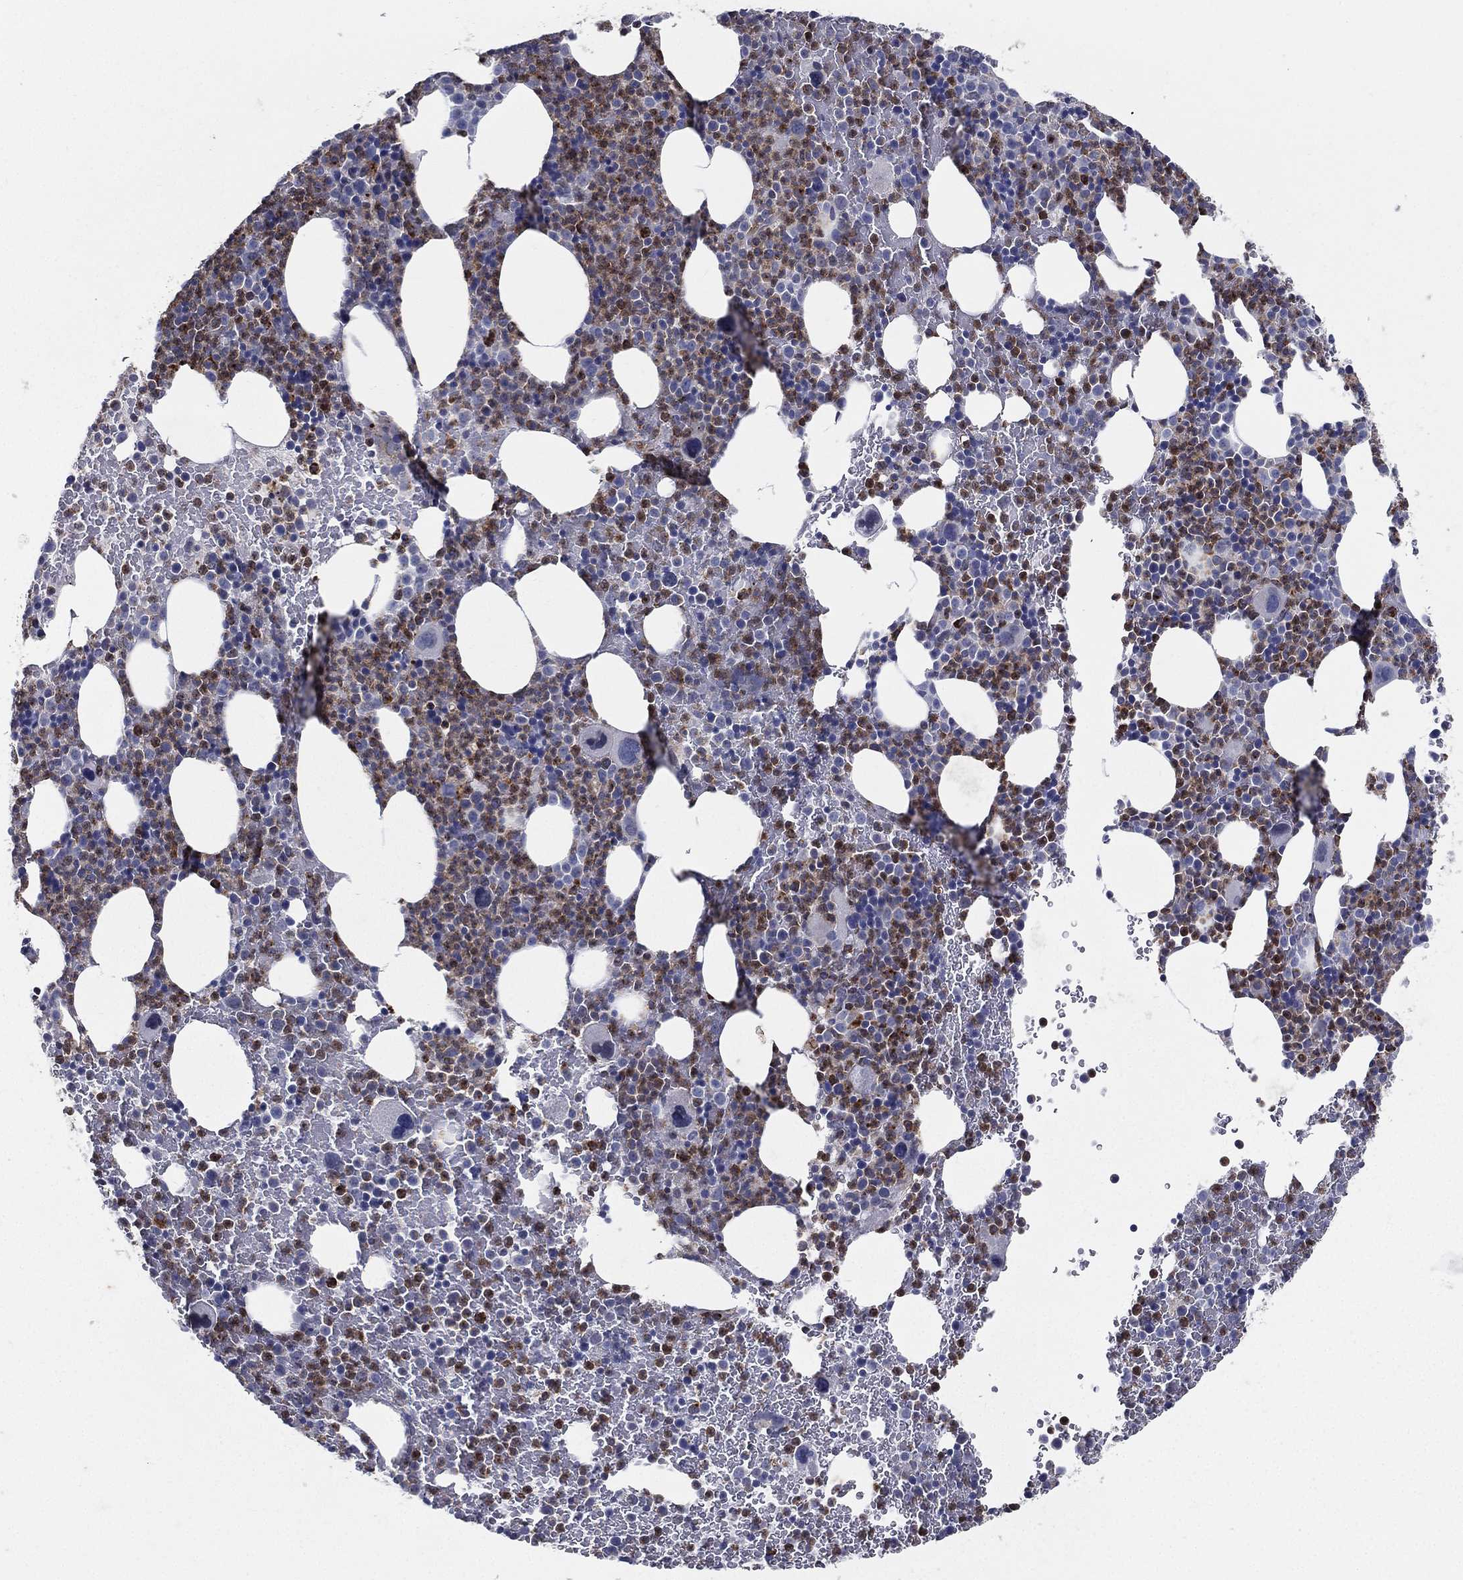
{"staining": {"intensity": "moderate", "quantity": "25%-75%", "location": "cytoplasmic/membranous,nuclear"}, "tissue": "bone marrow", "cell_type": "Hematopoietic cells", "image_type": "normal", "snomed": [{"axis": "morphology", "description": "Normal tissue, NOS"}, {"axis": "topography", "description": "Bone marrow"}], "caption": "The immunohistochemical stain shows moderate cytoplasmic/membranous,nuclear positivity in hematopoietic cells of benign bone marrow. The staining is performed using DAB brown chromogen to label protein expression. The nuclei are counter-stained blue using hematoxylin.", "gene": "EVI2B", "patient": {"sex": "male", "age": 83}}